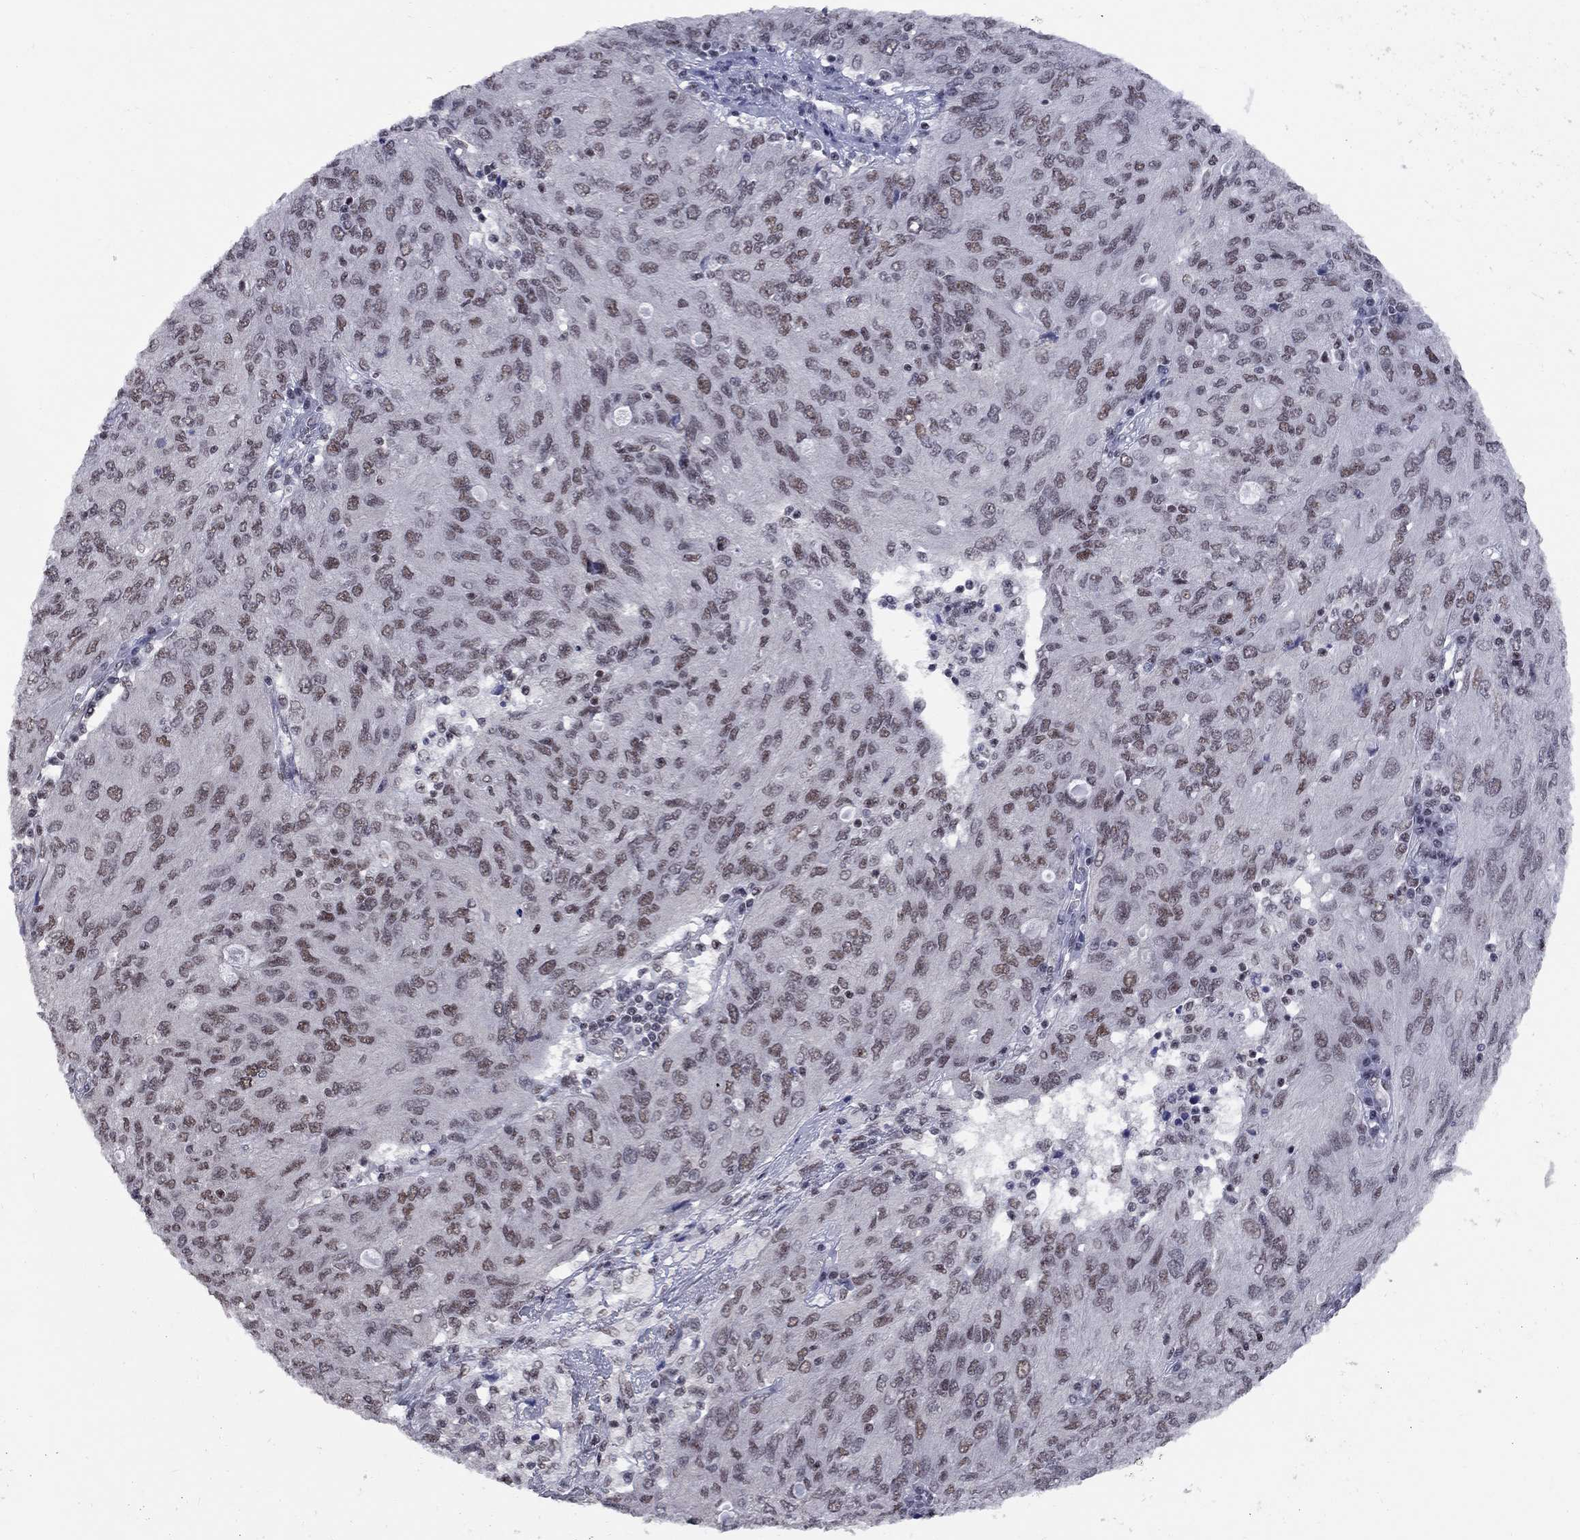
{"staining": {"intensity": "weak", "quantity": ">75%", "location": "nuclear"}, "tissue": "ovarian cancer", "cell_type": "Tumor cells", "image_type": "cancer", "snomed": [{"axis": "morphology", "description": "Carcinoma, endometroid"}, {"axis": "topography", "description": "Ovary"}], "caption": "Weak nuclear protein positivity is present in about >75% of tumor cells in ovarian cancer (endometroid carcinoma).", "gene": "TAF9", "patient": {"sex": "female", "age": 50}}